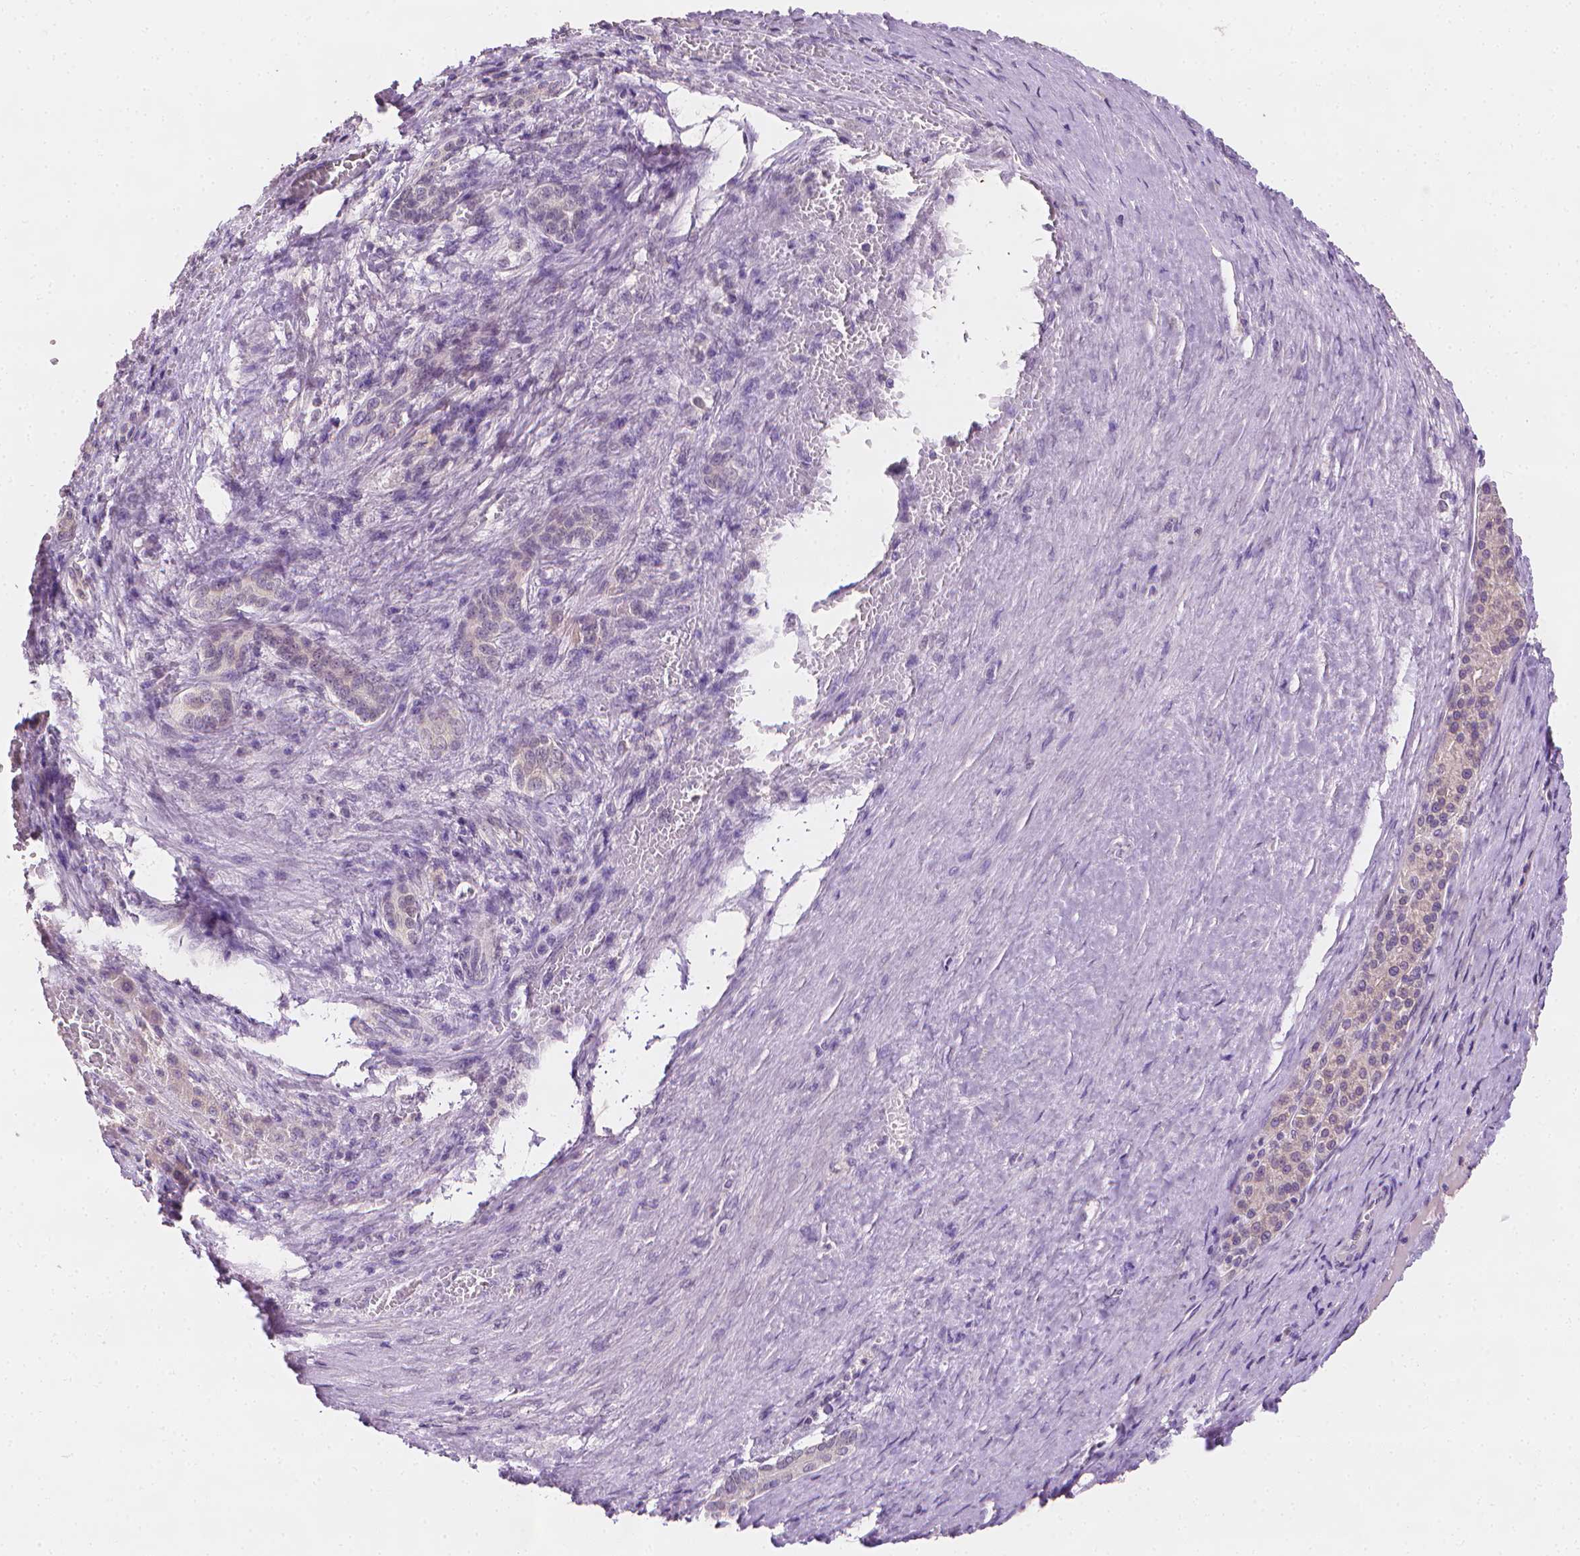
{"staining": {"intensity": "negative", "quantity": "none", "location": "none"}, "tissue": "liver cancer", "cell_type": "Tumor cells", "image_type": "cancer", "snomed": [{"axis": "morphology", "description": "Carcinoma, Hepatocellular, NOS"}, {"axis": "topography", "description": "Liver"}], "caption": "Immunohistochemical staining of liver hepatocellular carcinoma shows no significant positivity in tumor cells.", "gene": "FASN", "patient": {"sex": "female", "age": 58}}